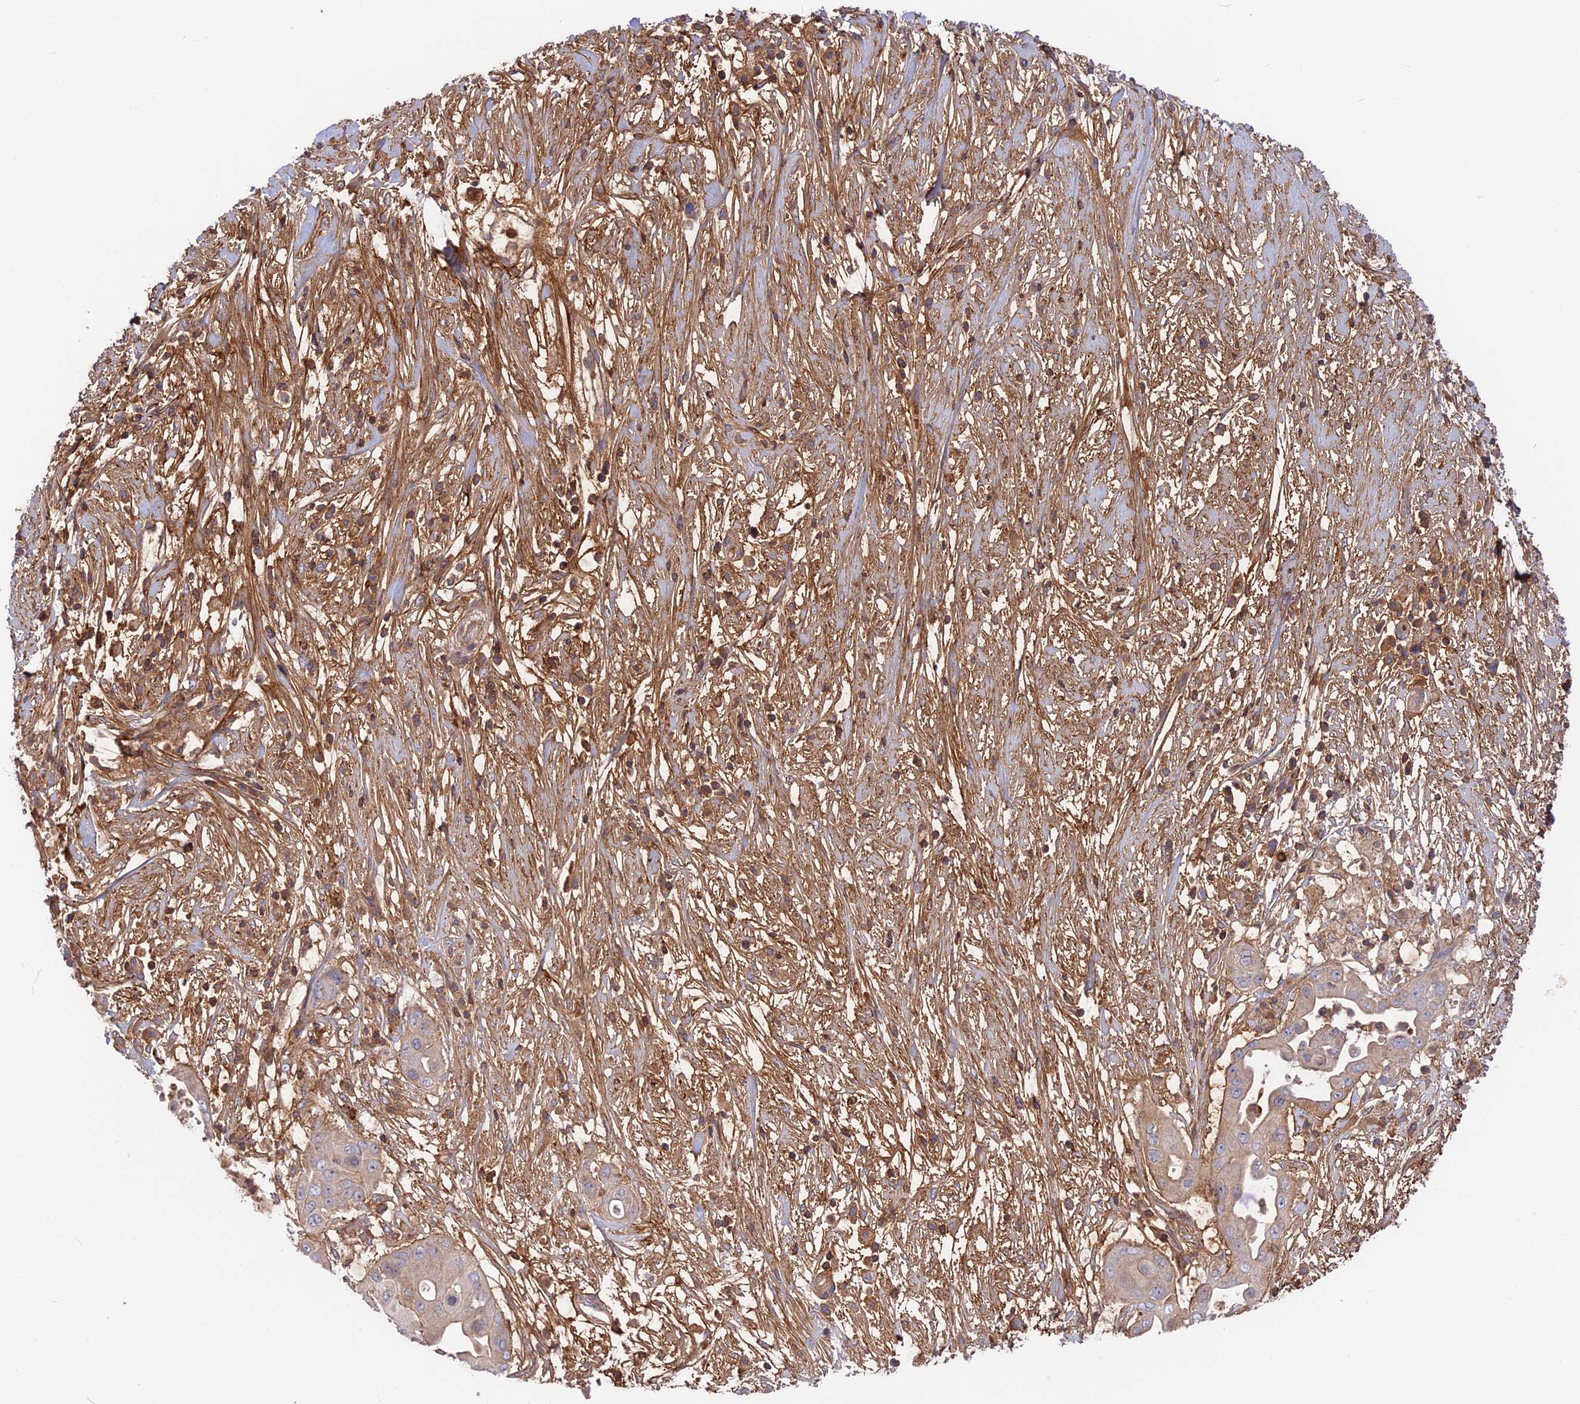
{"staining": {"intensity": "weak", "quantity": "<25%", "location": "cytoplasmic/membranous"}, "tissue": "pancreatic cancer", "cell_type": "Tumor cells", "image_type": "cancer", "snomed": [{"axis": "morphology", "description": "Adenocarcinoma, NOS"}, {"axis": "topography", "description": "Pancreas"}], "caption": "Immunohistochemical staining of human adenocarcinoma (pancreatic) displays no significant expression in tumor cells.", "gene": "CPNE7", "patient": {"sex": "male", "age": 68}}